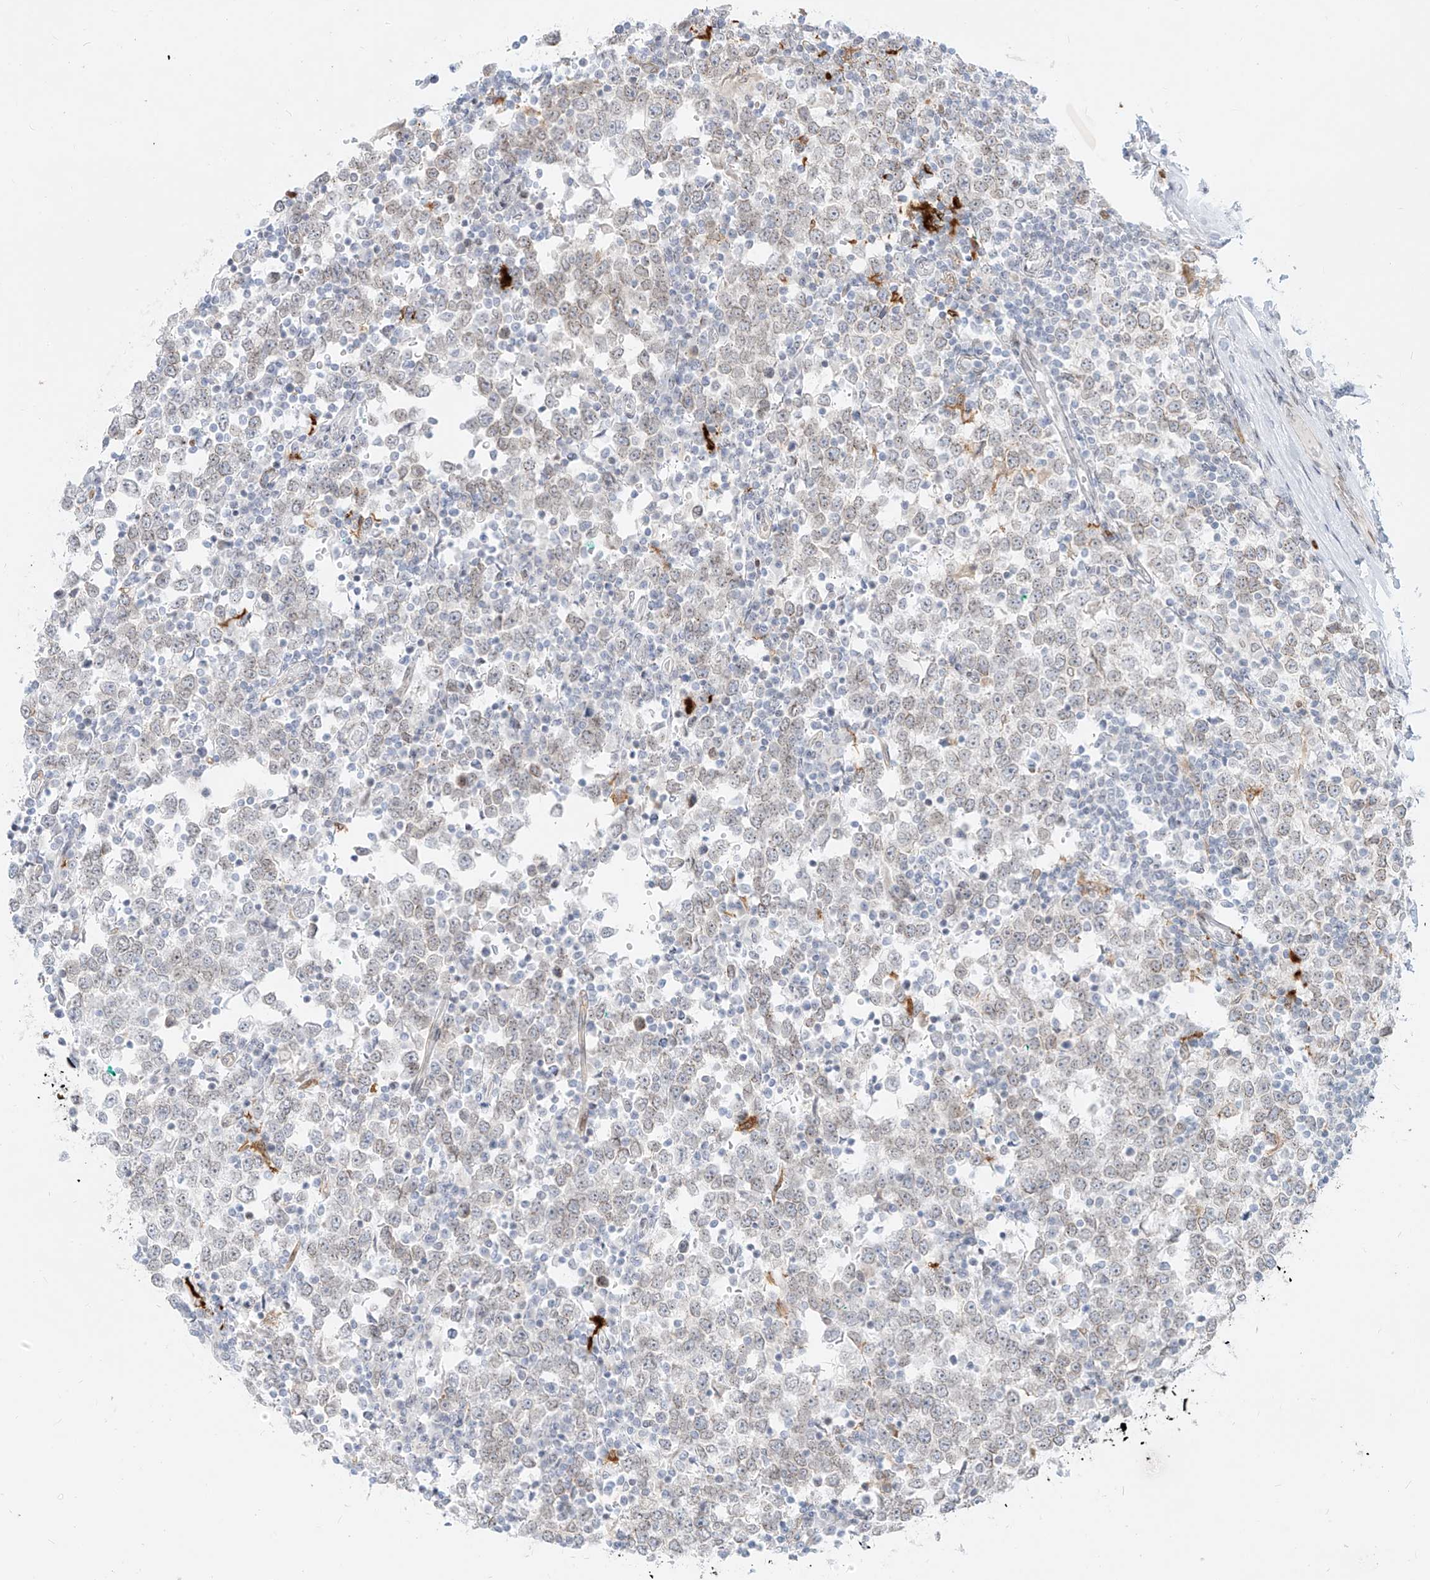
{"staining": {"intensity": "weak", "quantity": "<25%", "location": "cytoplasmic/membranous"}, "tissue": "testis cancer", "cell_type": "Tumor cells", "image_type": "cancer", "snomed": [{"axis": "morphology", "description": "Seminoma, NOS"}, {"axis": "topography", "description": "Testis"}], "caption": "Immunohistochemistry (IHC) image of human seminoma (testis) stained for a protein (brown), which exhibits no positivity in tumor cells.", "gene": "NHSL1", "patient": {"sex": "male", "age": 65}}